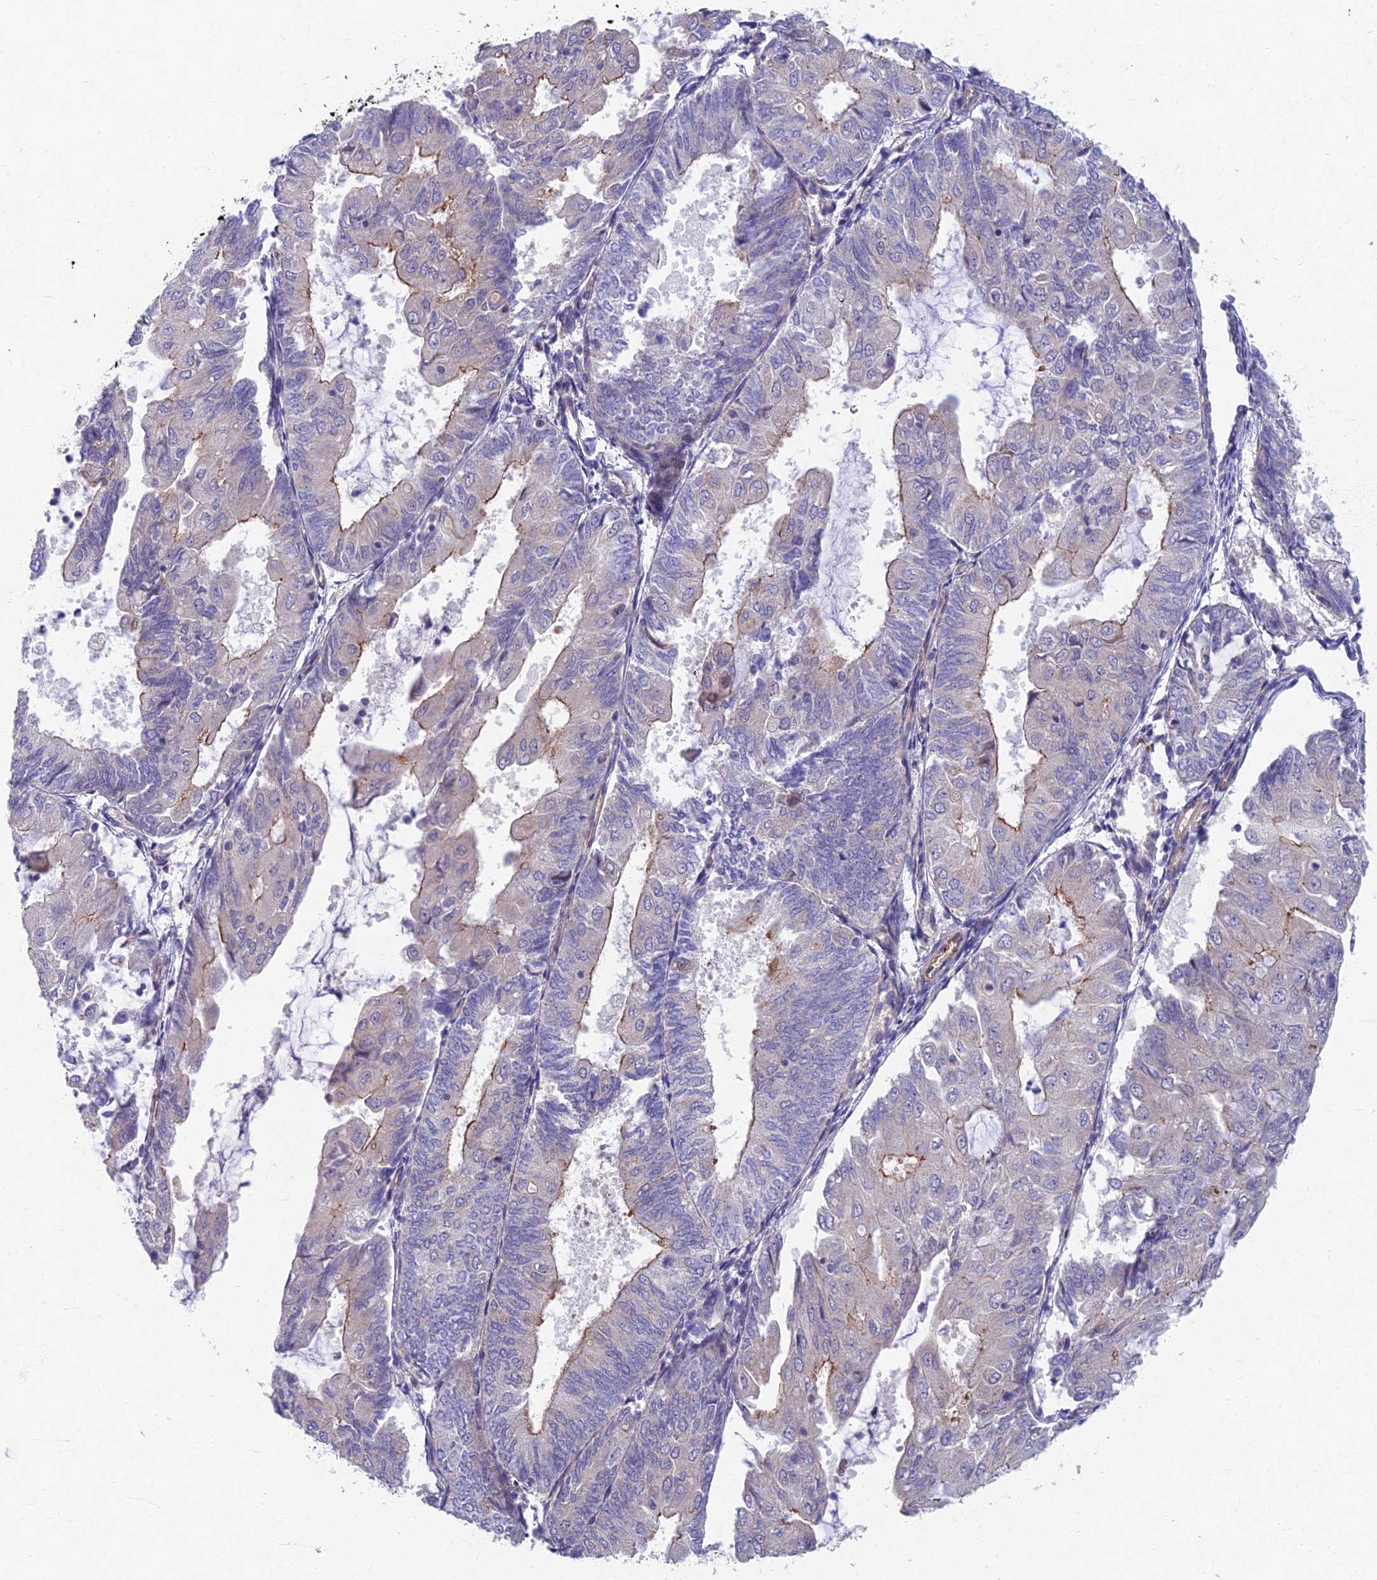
{"staining": {"intensity": "moderate", "quantity": "<25%", "location": "cytoplasmic/membranous"}, "tissue": "endometrial cancer", "cell_type": "Tumor cells", "image_type": "cancer", "snomed": [{"axis": "morphology", "description": "Adenocarcinoma, NOS"}, {"axis": "topography", "description": "Endometrium"}], "caption": "Immunohistochemical staining of adenocarcinoma (endometrial) displays low levels of moderate cytoplasmic/membranous protein expression in about <25% of tumor cells.", "gene": "RHBDL2", "patient": {"sex": "female", "age": 81}}